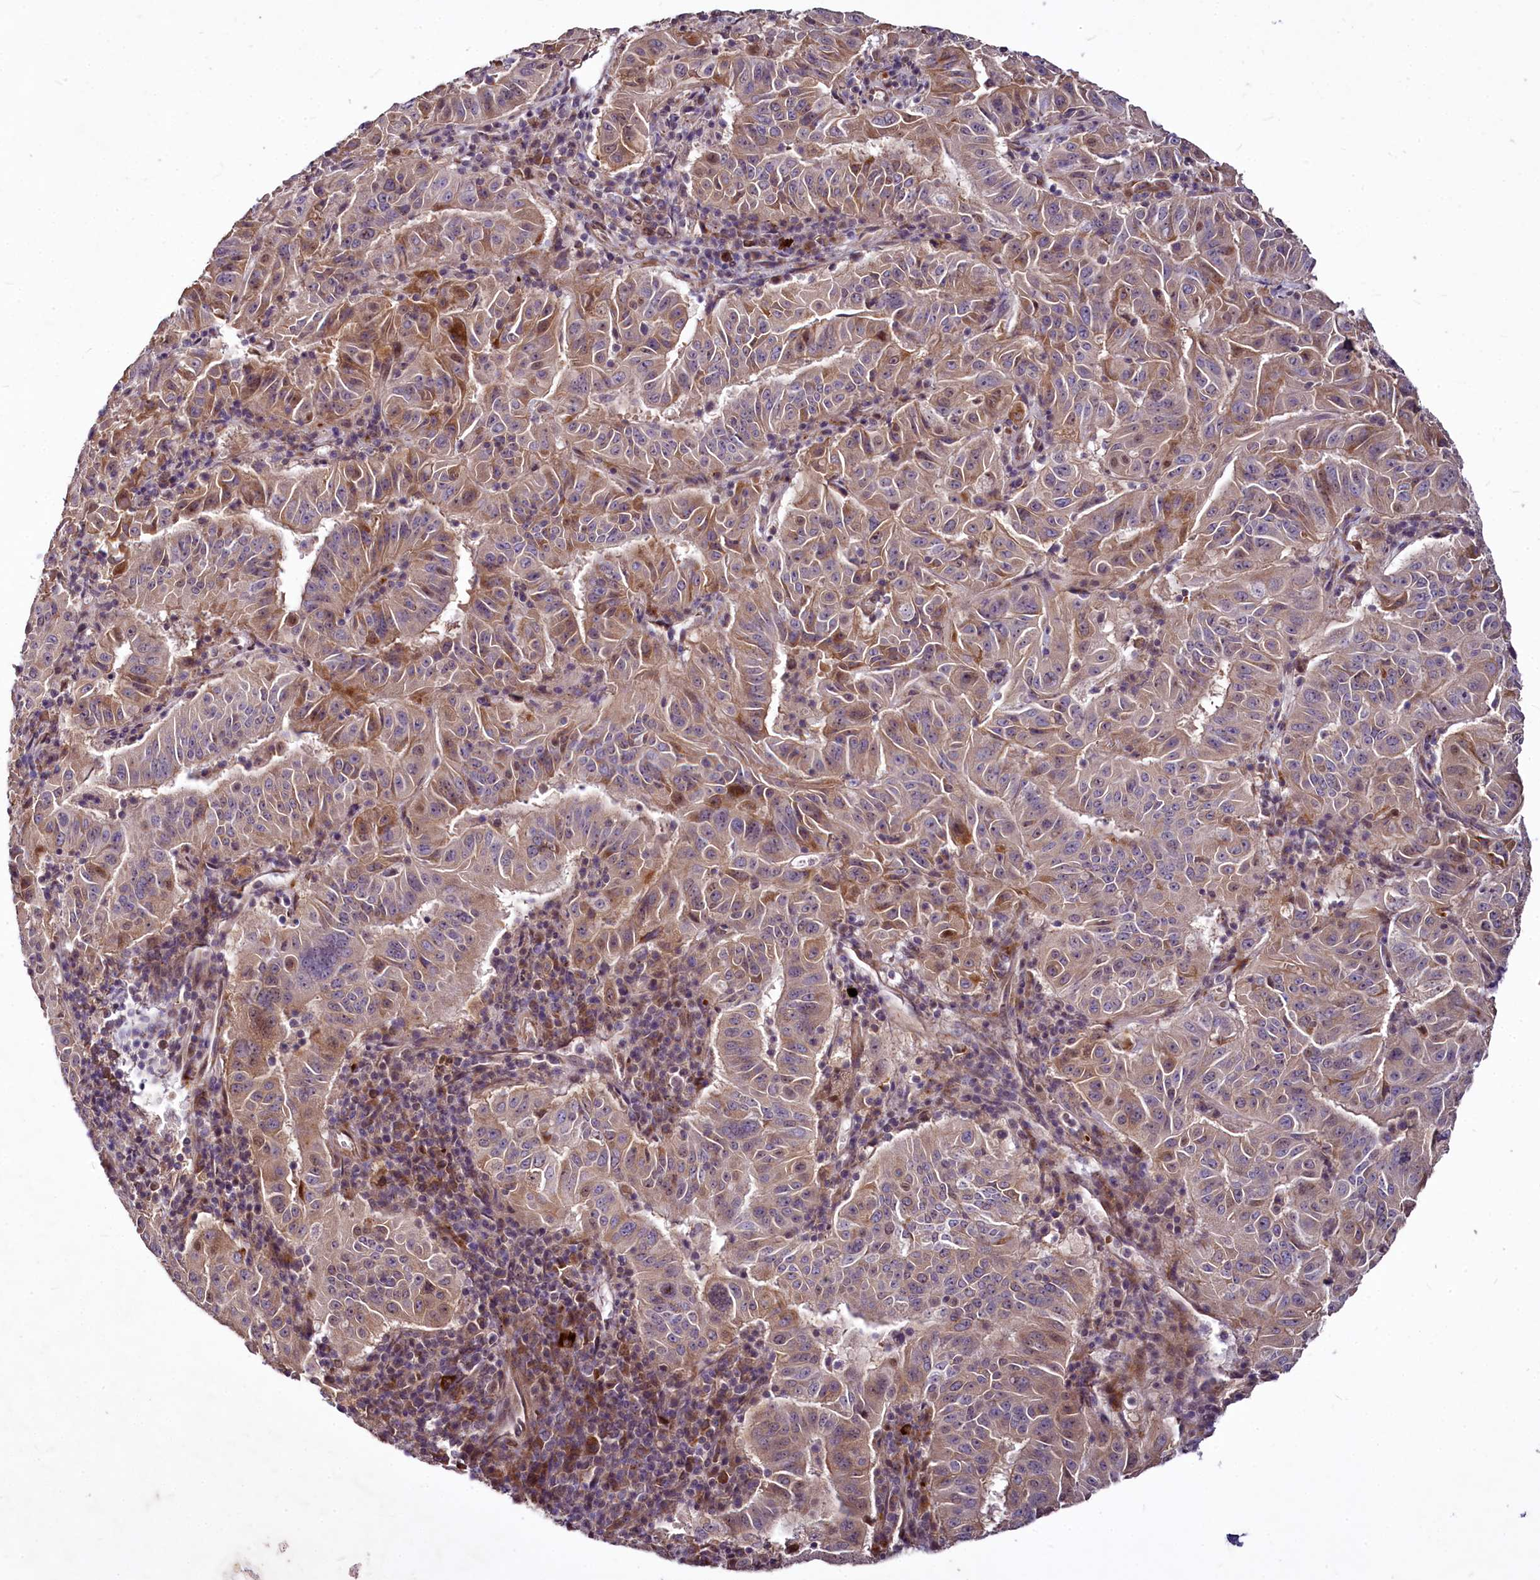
{"staining": {"intensity": "weak", "quantity": "25%-75%", "location": "cytoplasmic/membranous"}, "tissue": "pancreatic cancer", "cell_type": "Tumor cells", "image_type": "cancer", "snomed": [{"axis": "morphology", "description": "Adenocarcinoma, NOS"}, {"axis": "topography", "description": "Pancreas"}], "caption": "This is an image of immunohistochemistry (IHC) staining of adenocarcinoma (pancreatic), which shows weak expression in the cytoplasmic/membranous of tumor cells.", "gene": "C11orf86", "patient": {"sex": "male", "age": 63}}